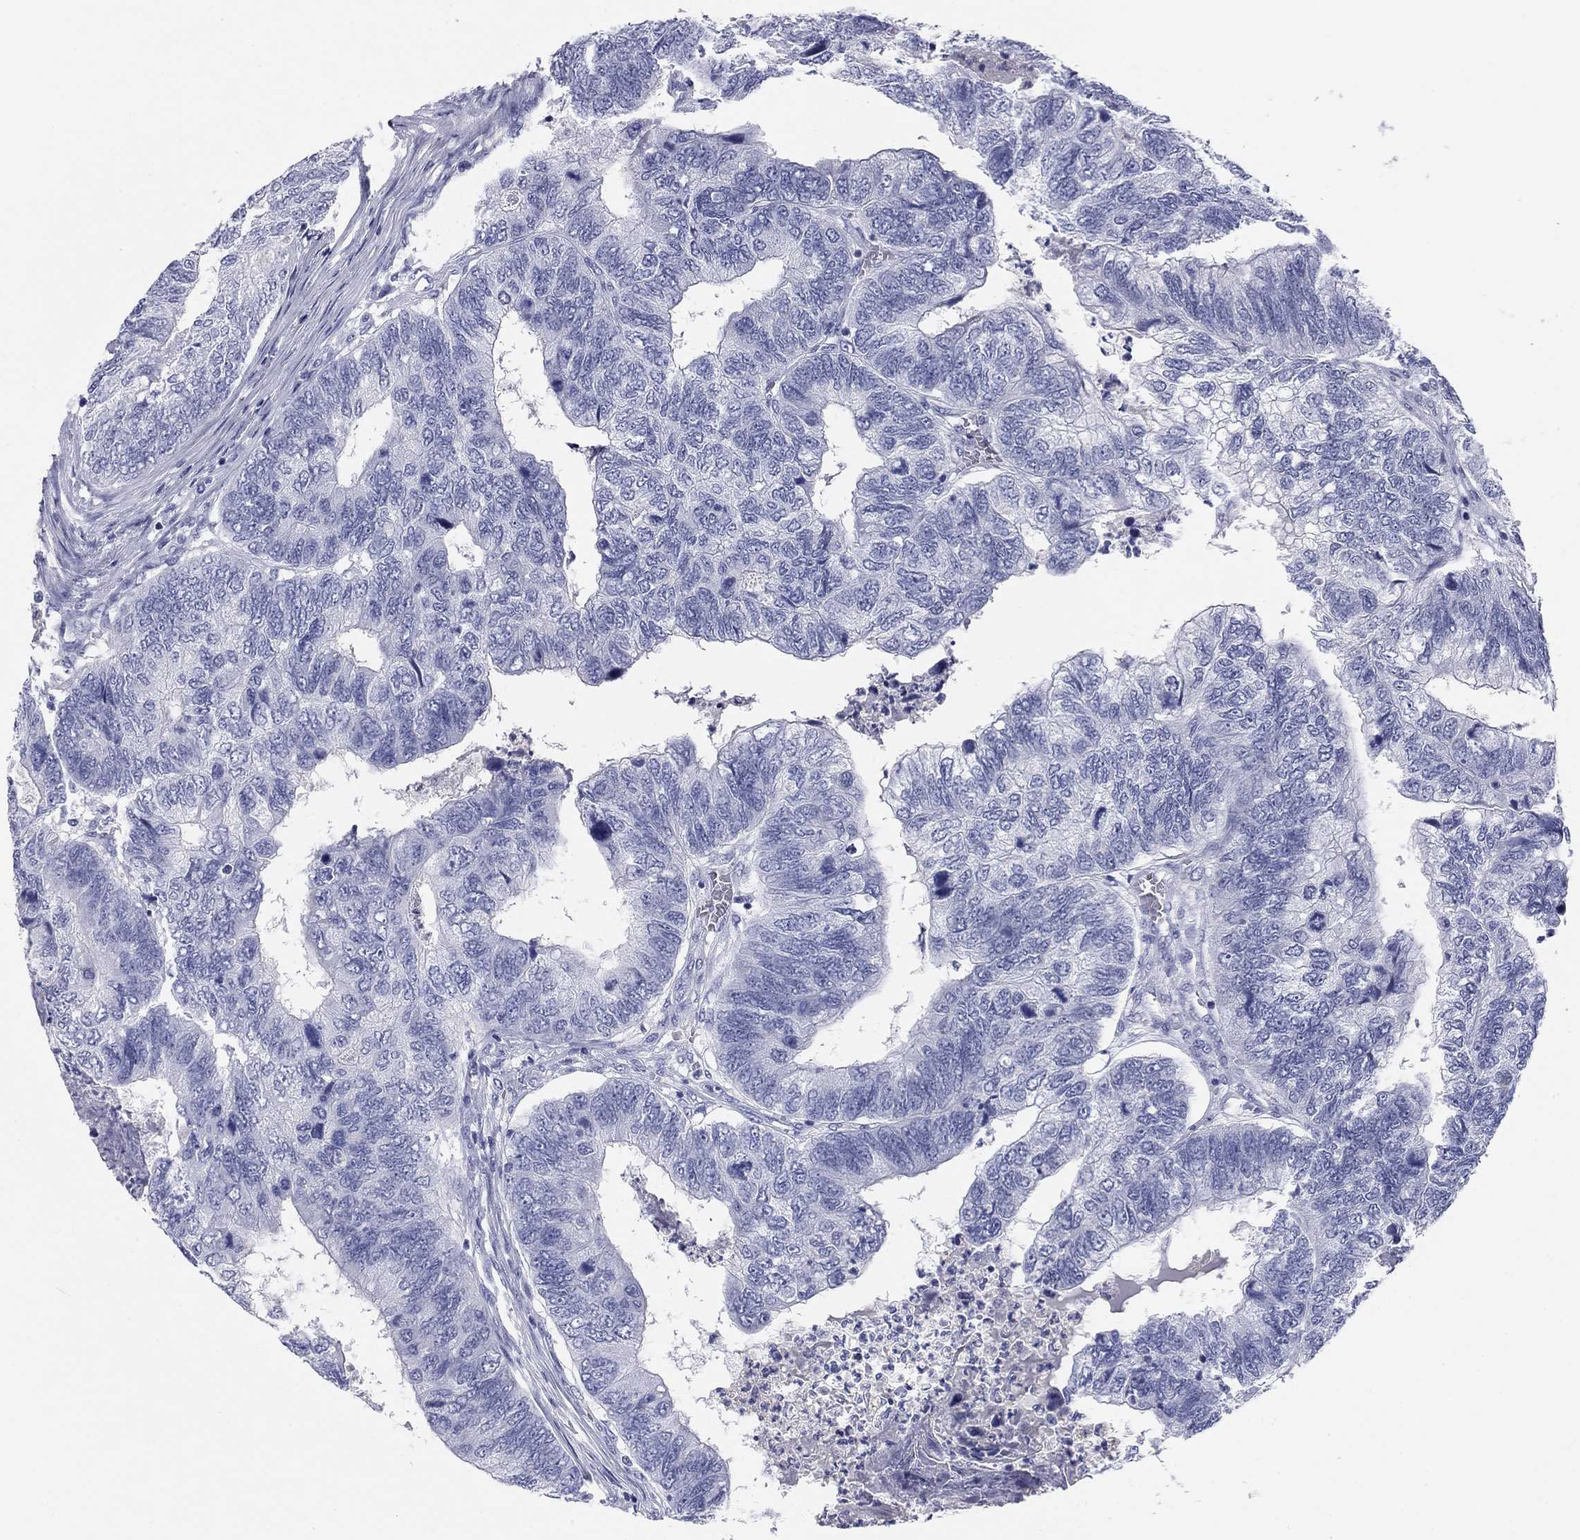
{"staining": {"intensity": "negative", "quantity": "none", "location": "none"}, "tissue": "colorectal cancer", "cell_type": "Tumor cells", "image_type": "cancer", "snomed": [{"axis": "morphology", "description": "Adenocarcinoma, NOS"}, {"axis": "topography", "description": "Colon"}], "caption": "Tumor cells show no significant expression in colorectal cancer (adenocarcinoma).", "gene": "KCNH1", "patient": {"sex": "female", "age": 67}}